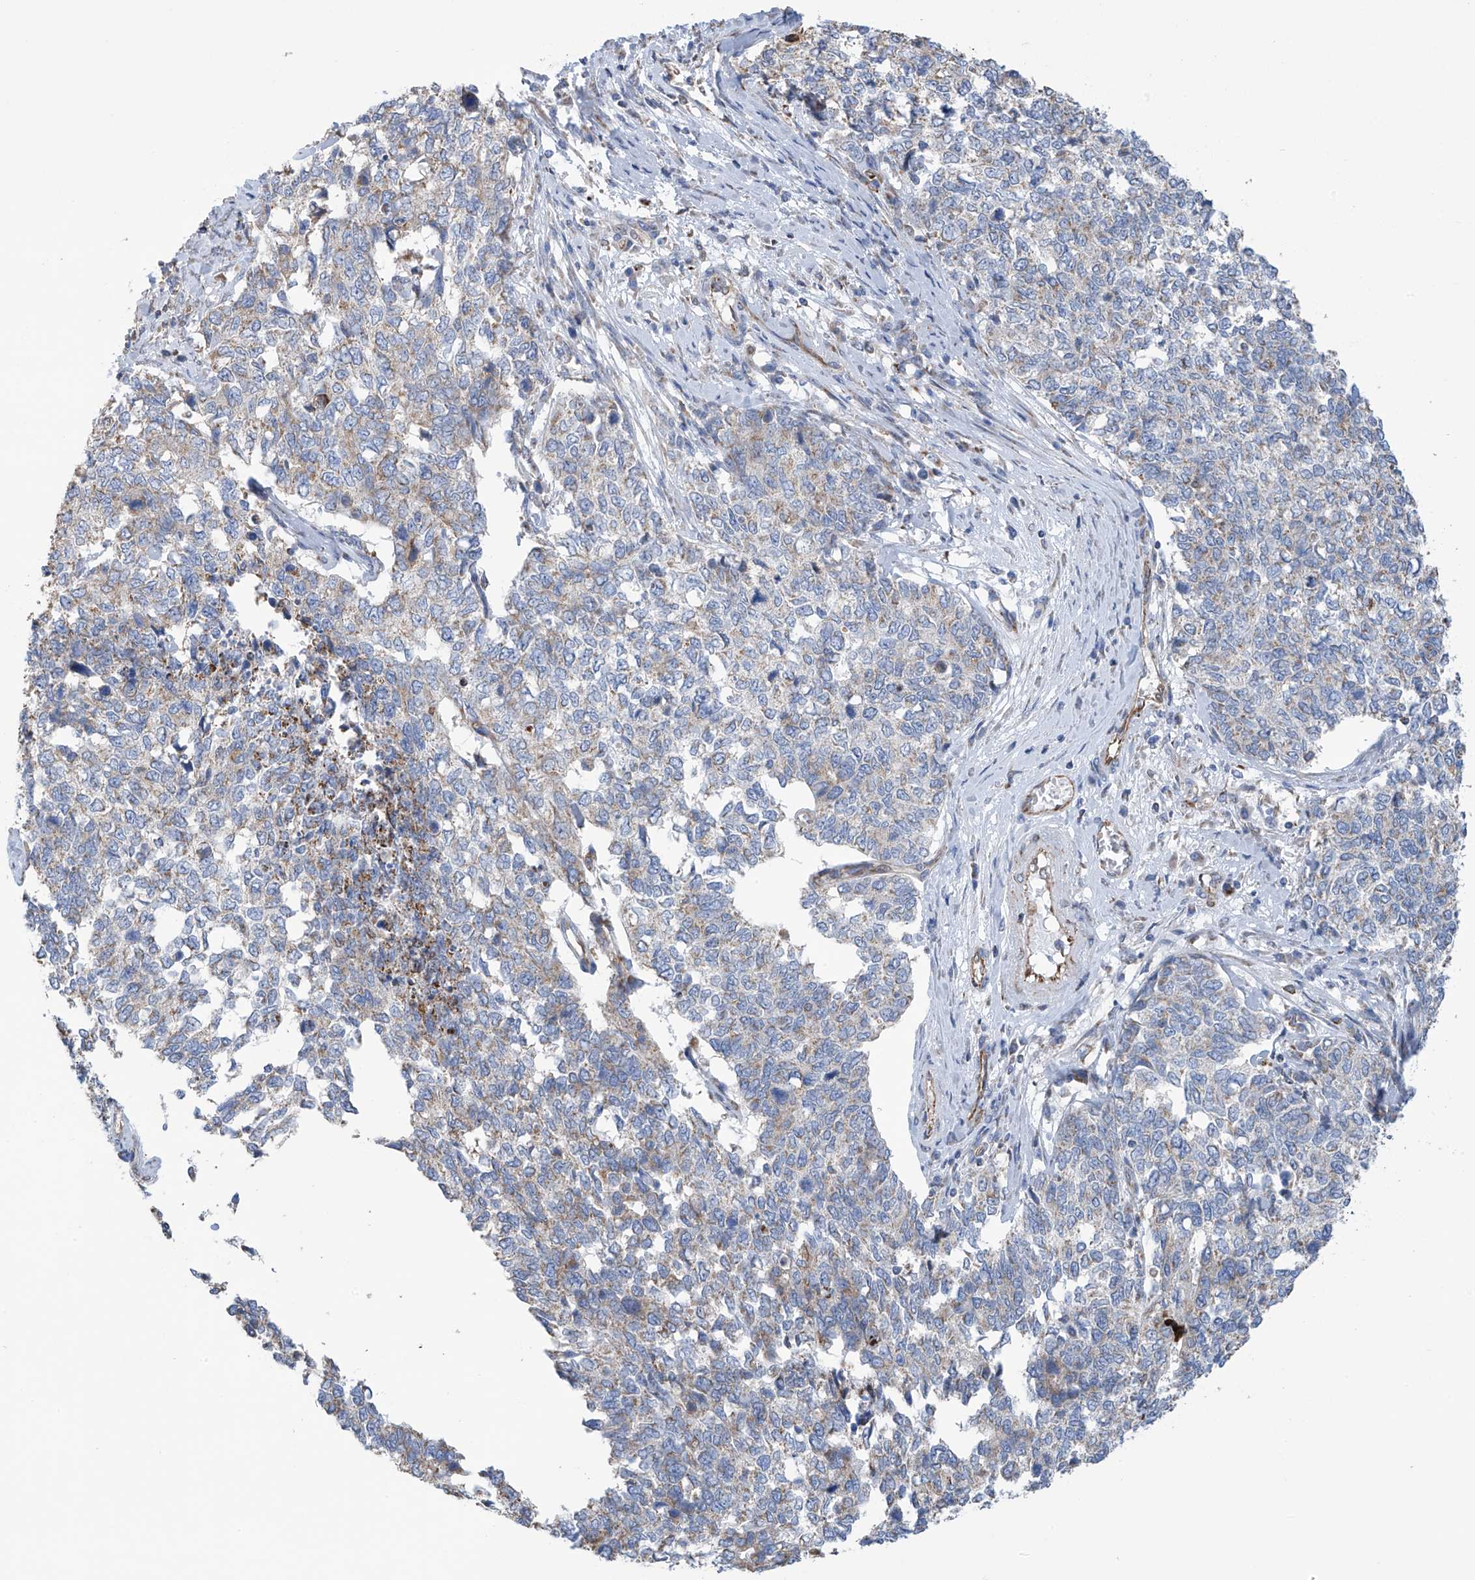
{"staining": {"intensity": "negative", "quantity": "none", "location": "none"}, "tissue": "cervical cancer", "cell_type": "Tumor cells", "image_type": "cancer", "snomed": [{"axis": "morphology", "description": "Squamous cell carcinoma, NOS"}, {"axis": "topography", "description": "Cervix"}], "caption": "Tumor cells are negative for brown protein staining in cervical cancer. (DAB (3,3'-diaminobenzidine) immunohistochemistry, high magnification).", "gene": "EIF5B", "patient": {"sex": "female", "age": 63}}